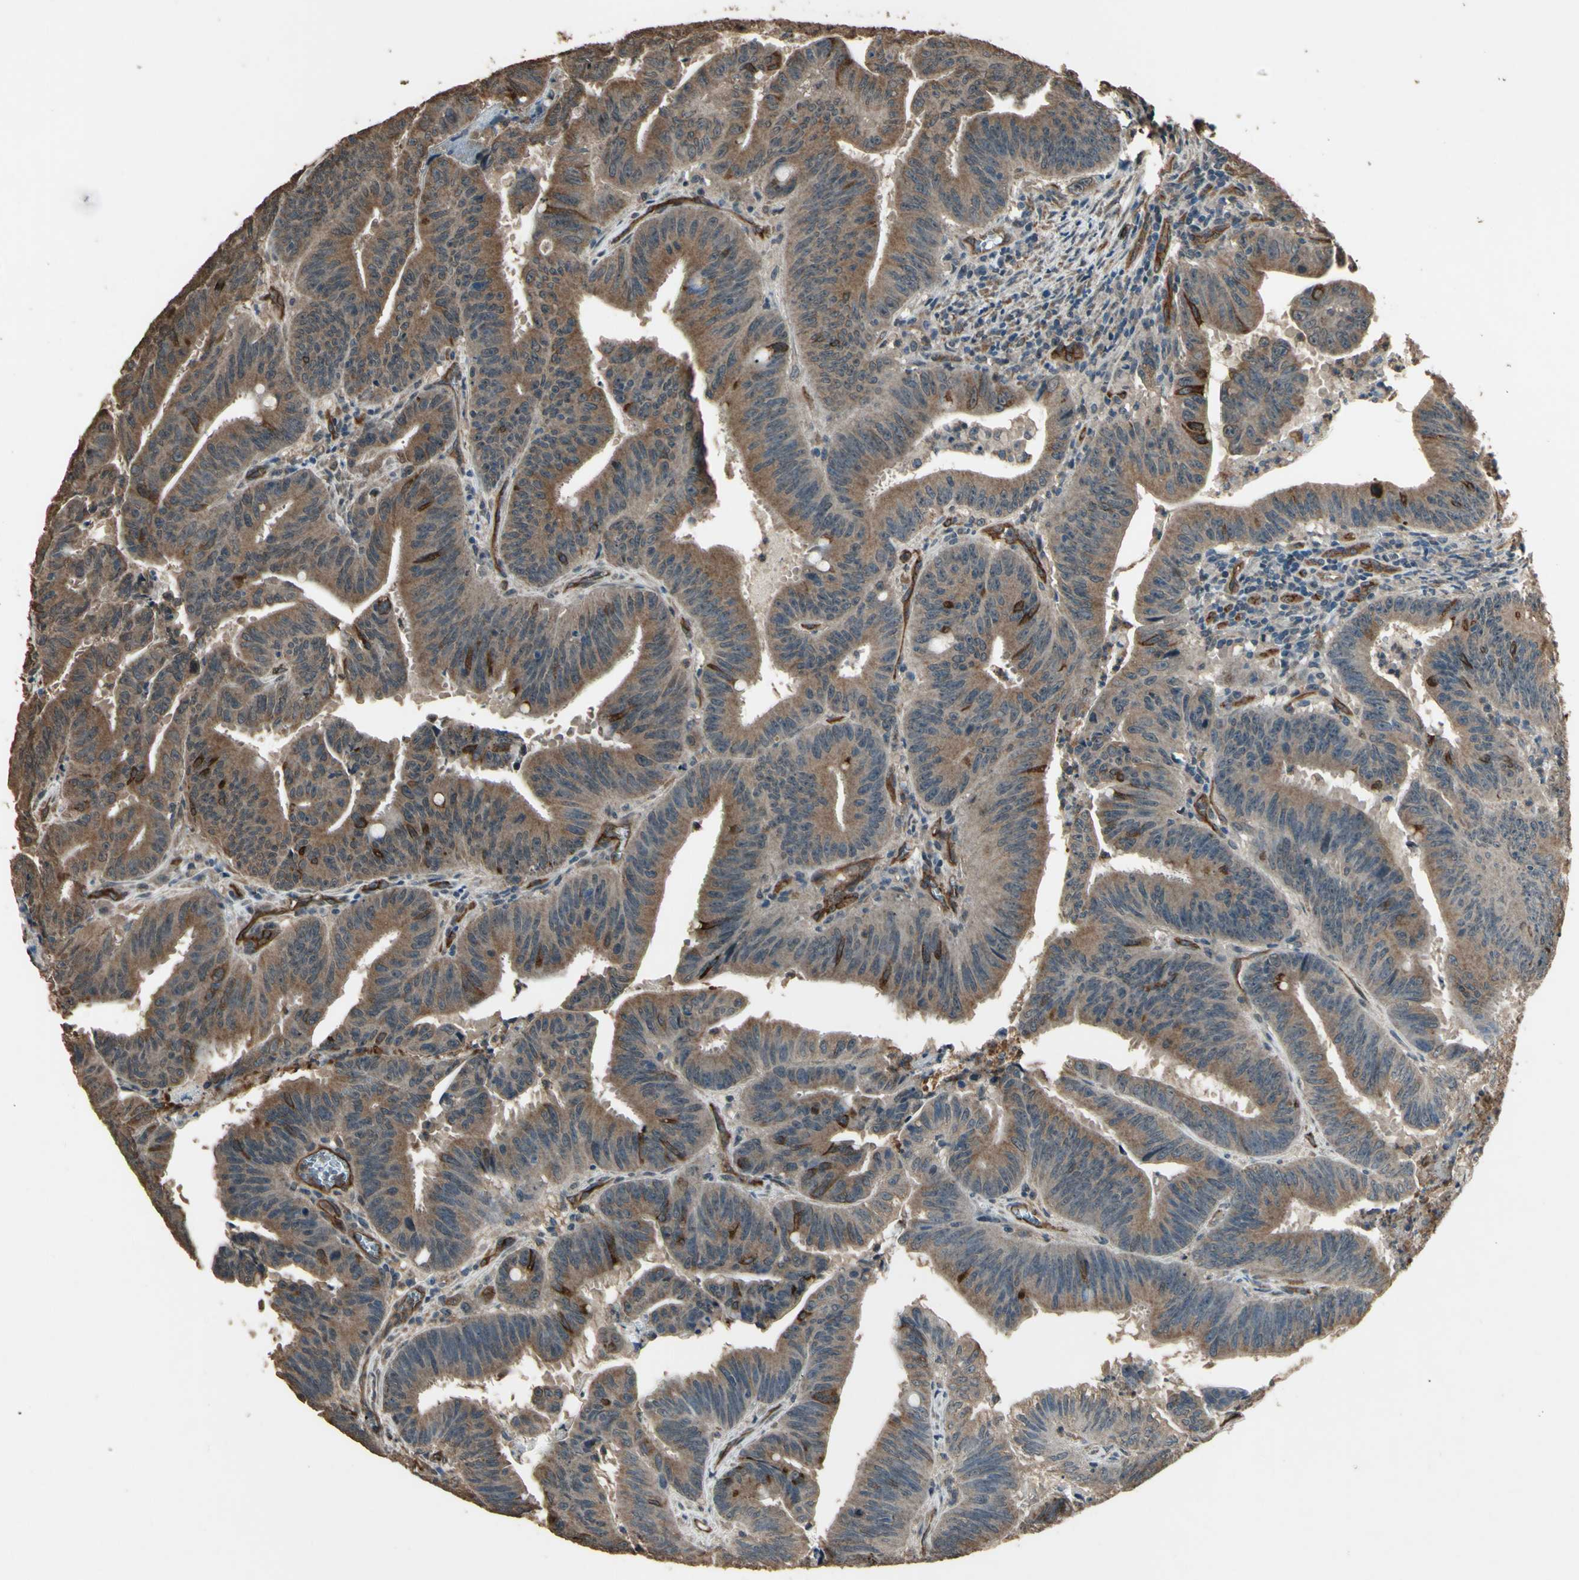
{"staining": {"intensity": "moderate", "quantity": ">75%", "location": "cytoplasmic/membranous"}, "tissue": "colorectal cancer", "cell_type": "Tumor cells", "image_type": "cancer", "snomed": [{"axis": "morphology", "description": "Adenocarcinoma, NOS"}, {"axis": "topography", "description": "Colon"}], "caption": "Human colorectal adenocarcinoma stained with a protein marker exhibits moderate staining in tumor cells.", "gene": "TSPO", "patient": {"sex": "male", "age": 45}}